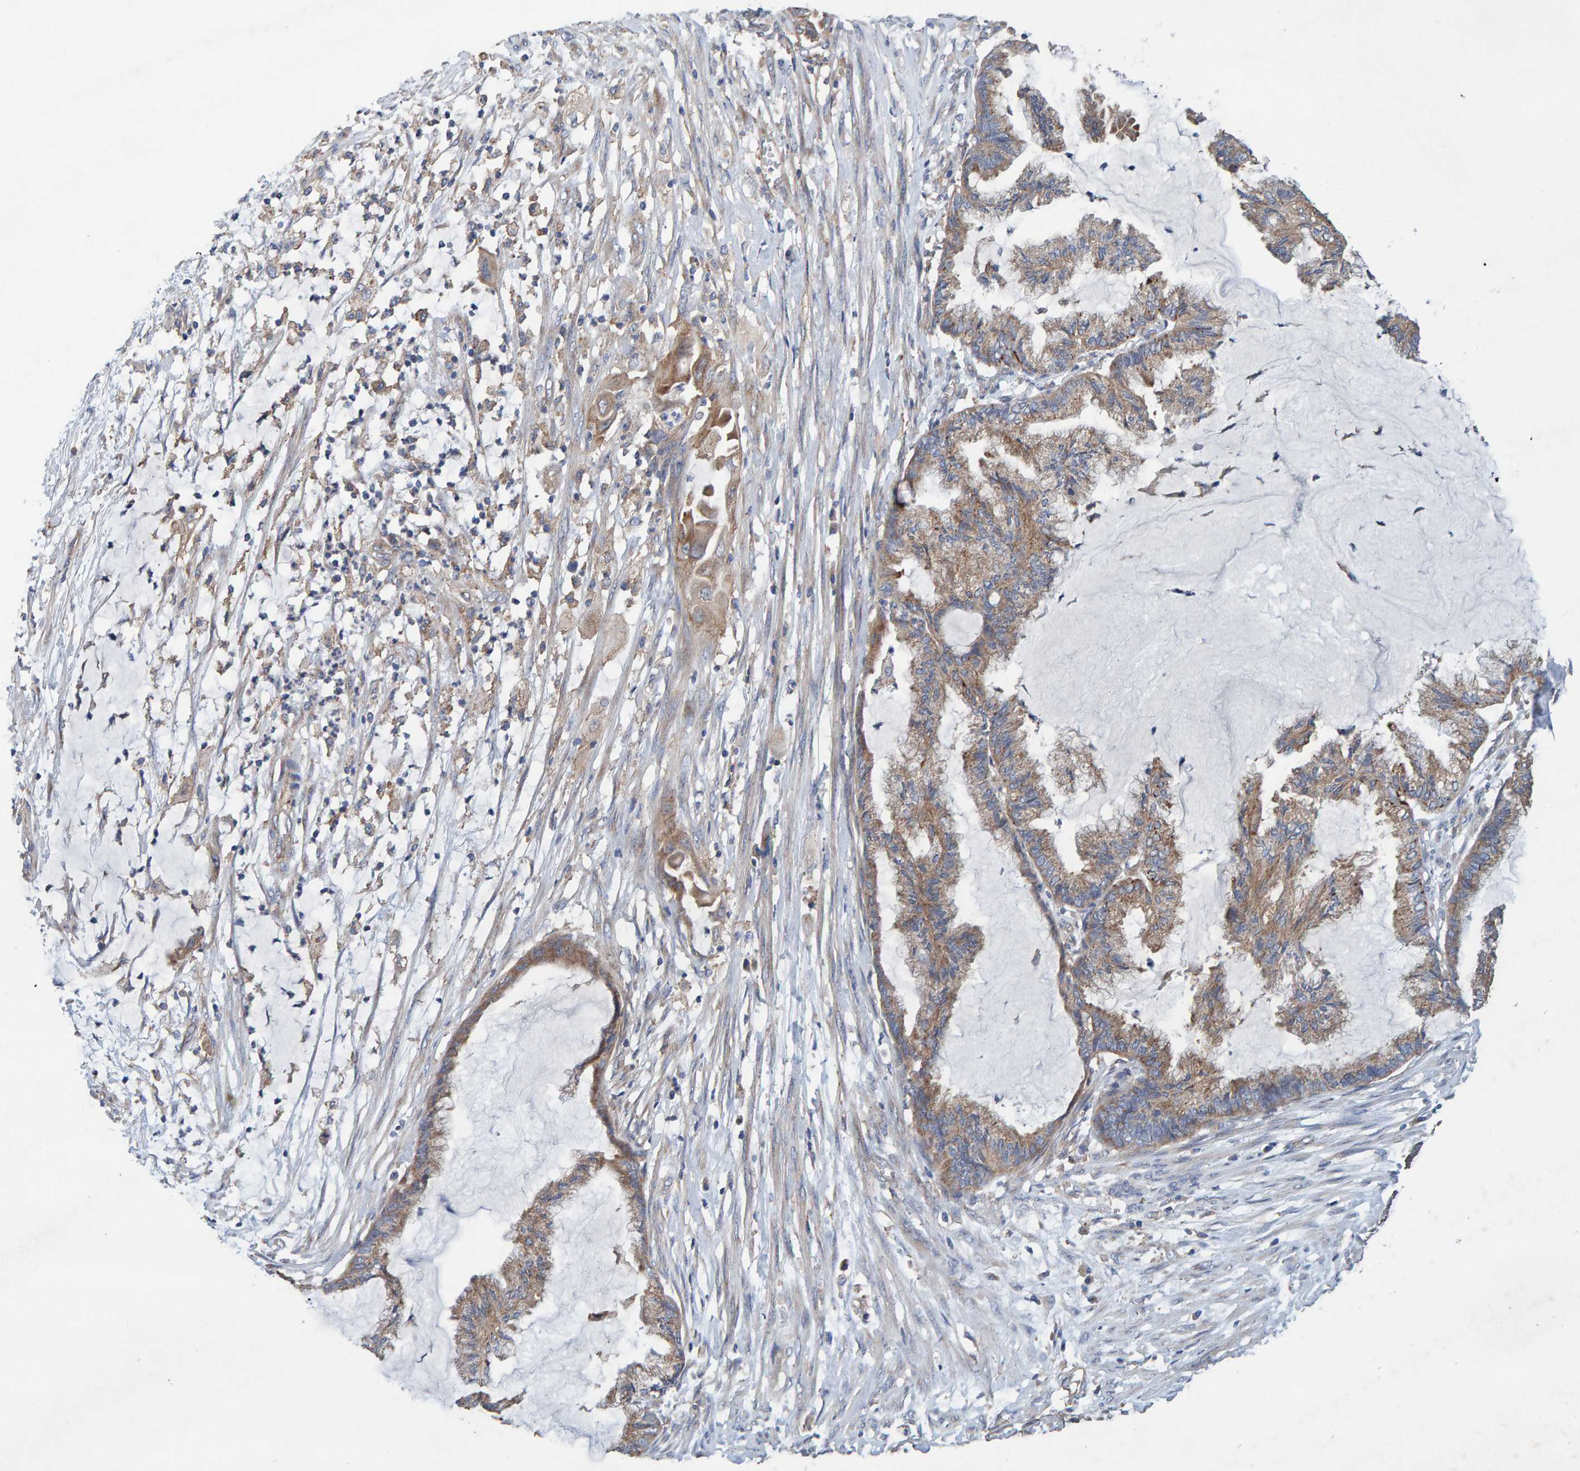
{"staining": {"intensity": "weak", "quantity": ">75%", "location": "cytoplasmic/membranous"}, "tissue": "endometrial cancer", "cell_type": "Tumor cells", "image_type": "cancer", "snomed": [{"axis": "morphology", "description": "Adenocarcinoma, NOS"}, {"axis": "topography", "description": "Endometrium"}], "caption": "Endometrial cancer (adenocarcinoma) stained with IHC displays weak cytoplasmic/membranous positivity in approximately >75% of tumor cells. The staining is performed using DAB (3,3'-diaminobenzidine) brown chromogen to label protein expression. The nuclei are counter-stained blue using hematoxylin.", "gene": "MKLN1", "patient": {"sex": "female", "age": 86}}